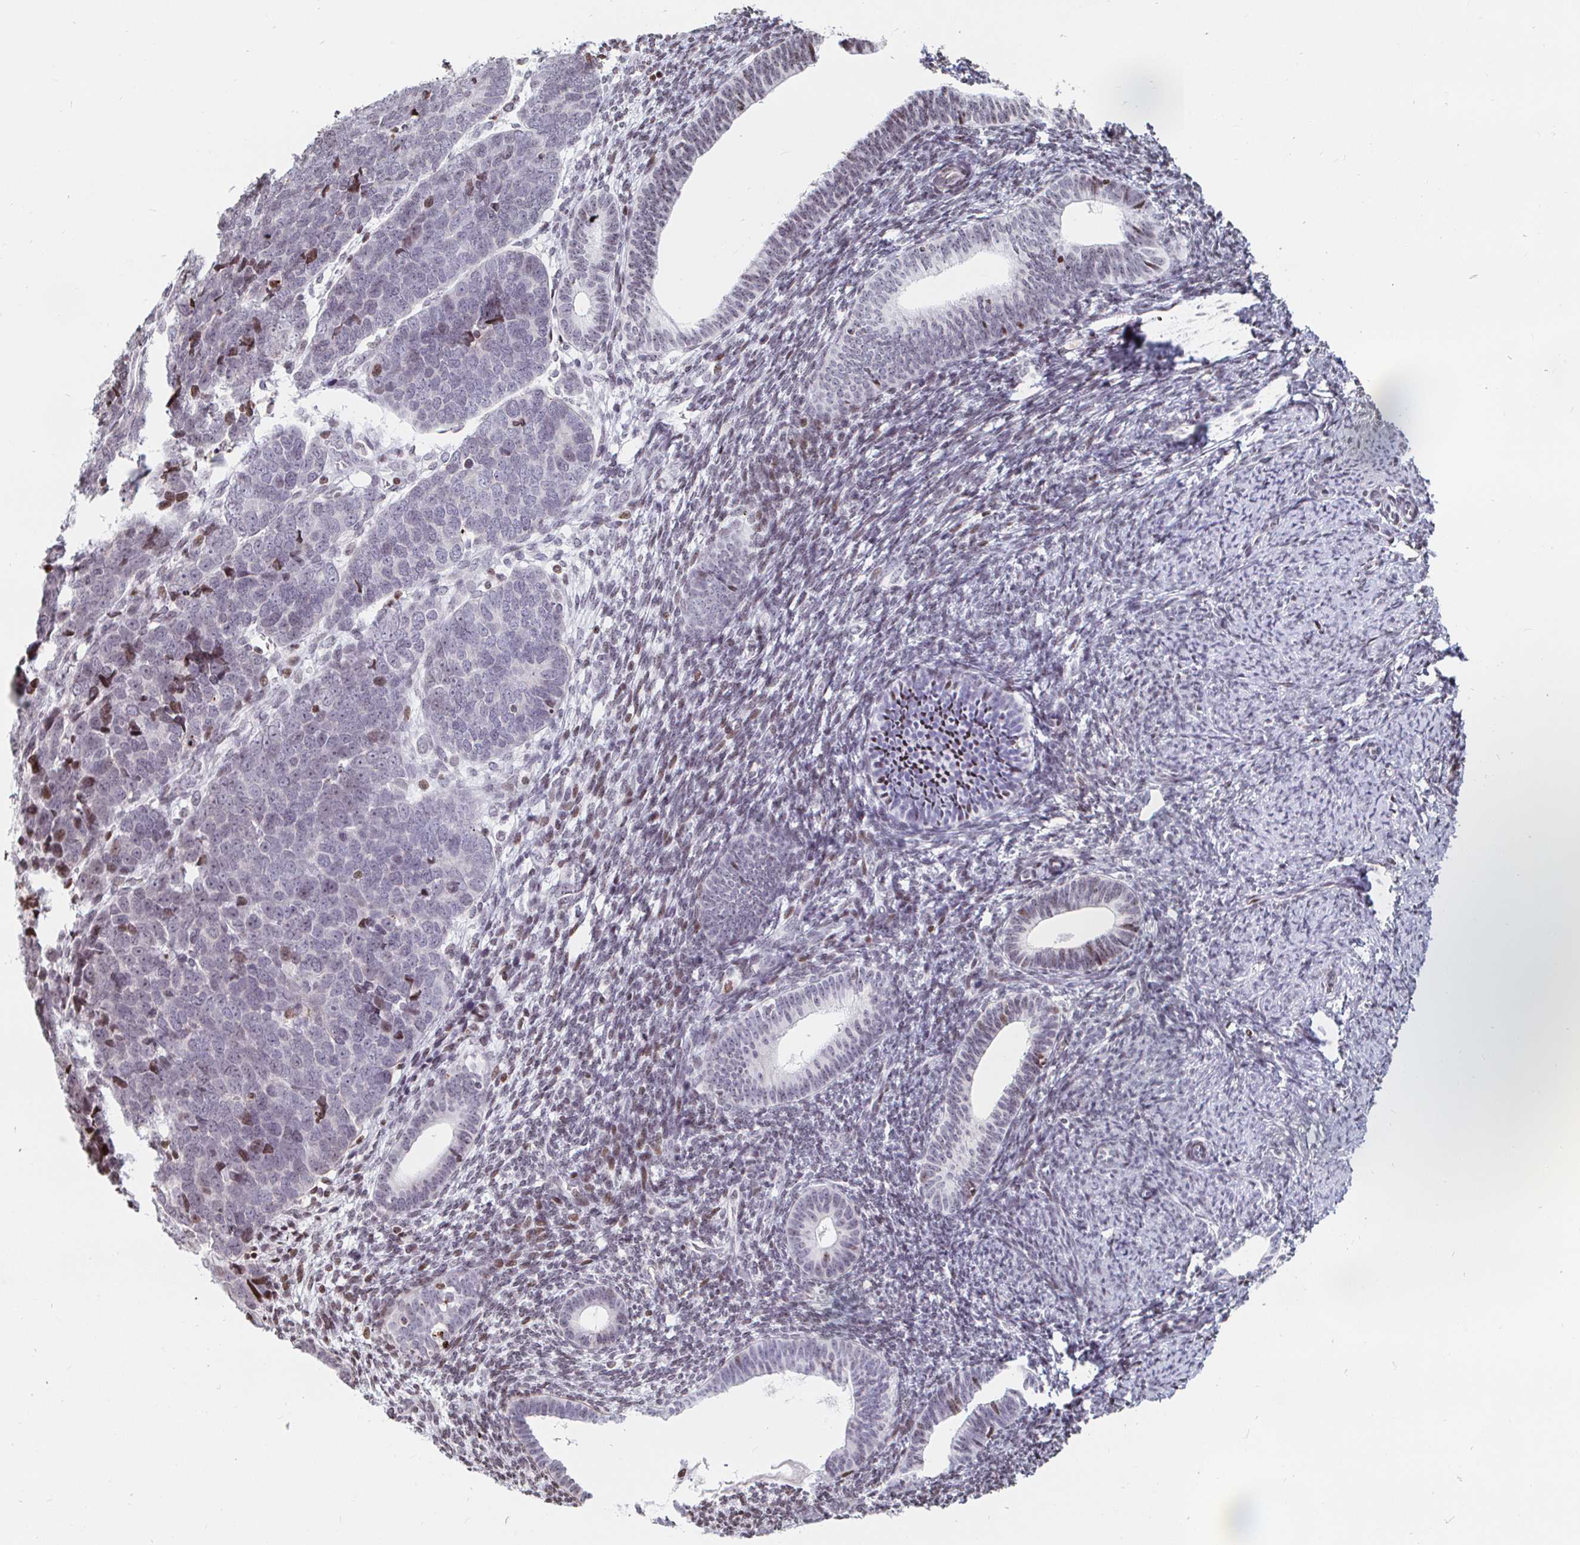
{"staining": {"intensity": "weak", "quantity": "<25%", "location": "nuclear"}, "tissue": "endometrial cancer", "cell_type": "Tumor cells", "image_type": "cancer", "snomed": [{"axis": "morphology", "description": "Adenocarcinoma, NOS"}, {"axis": "topography", "description": "Endometrium"}], "caption": "Human endometrial adenocarcinoma stained for a protein using immunohistochemistry reveals no expression in tumor cells.", "gene": "HOXC10", "patient": {"sex": "female", "age": 82}}